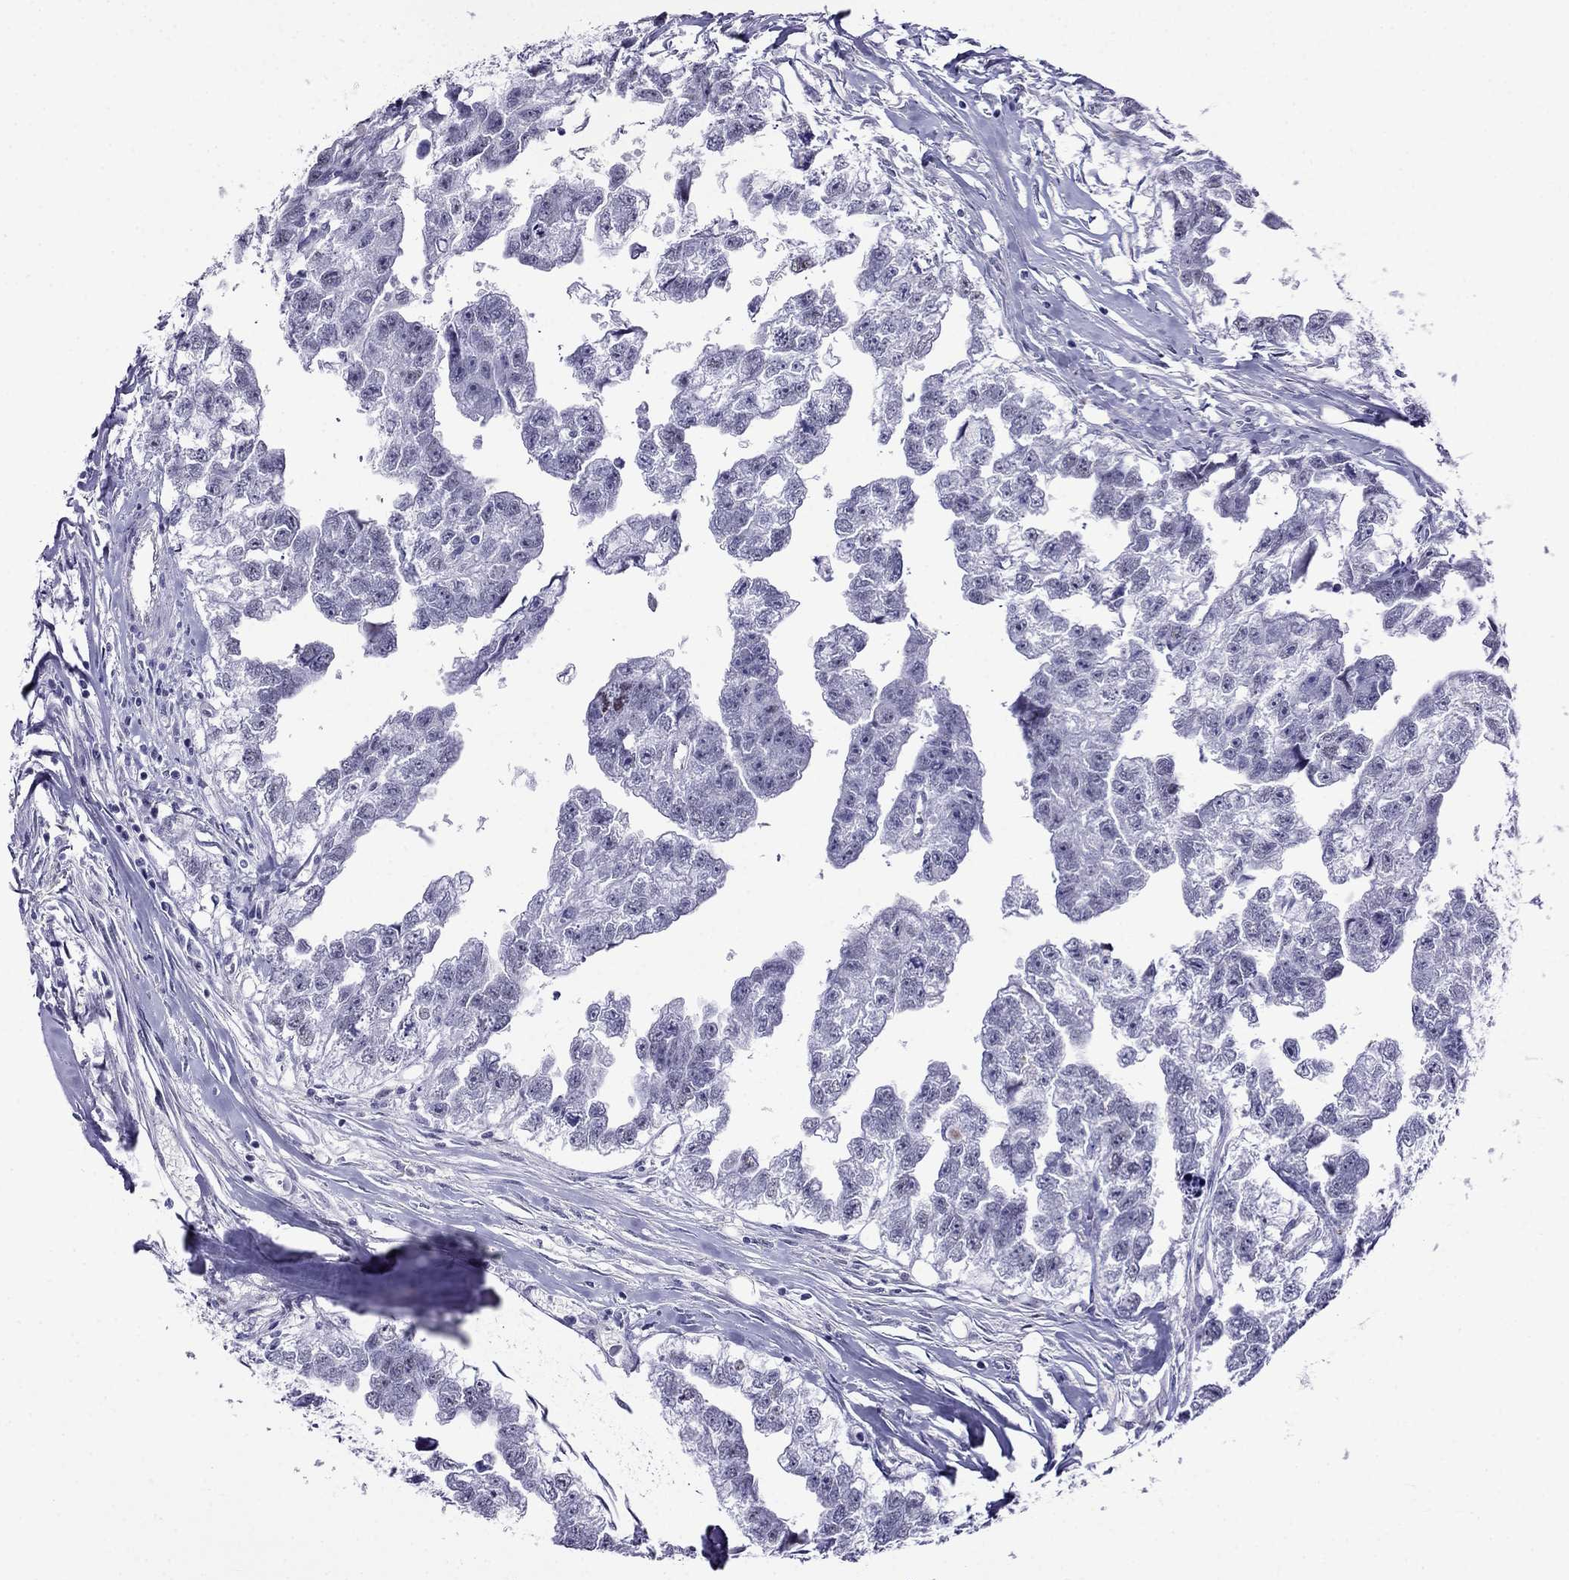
{"staining": {"intensity": "negative", "quantity": "none", "location": "none"}, "tissue": "testis cancer", "cell_type": "Tumor cells", "image_type": "cancer", "snomed": [{"axis": "morphology", "description": "Carcinoma, Embryonal, NOS"}, {"axis": "morphology", "description": "Teratoma, malignant, NOS"}, {"axis": "topography", "description": "Testis"}], "caption": "Immunohistochemical staining of human testis cancer (teratoma (malignant)) reveals no significant positivity in tumor cells.", "gene": "MGP", "patient": {"sex": "male", "age": 44}}